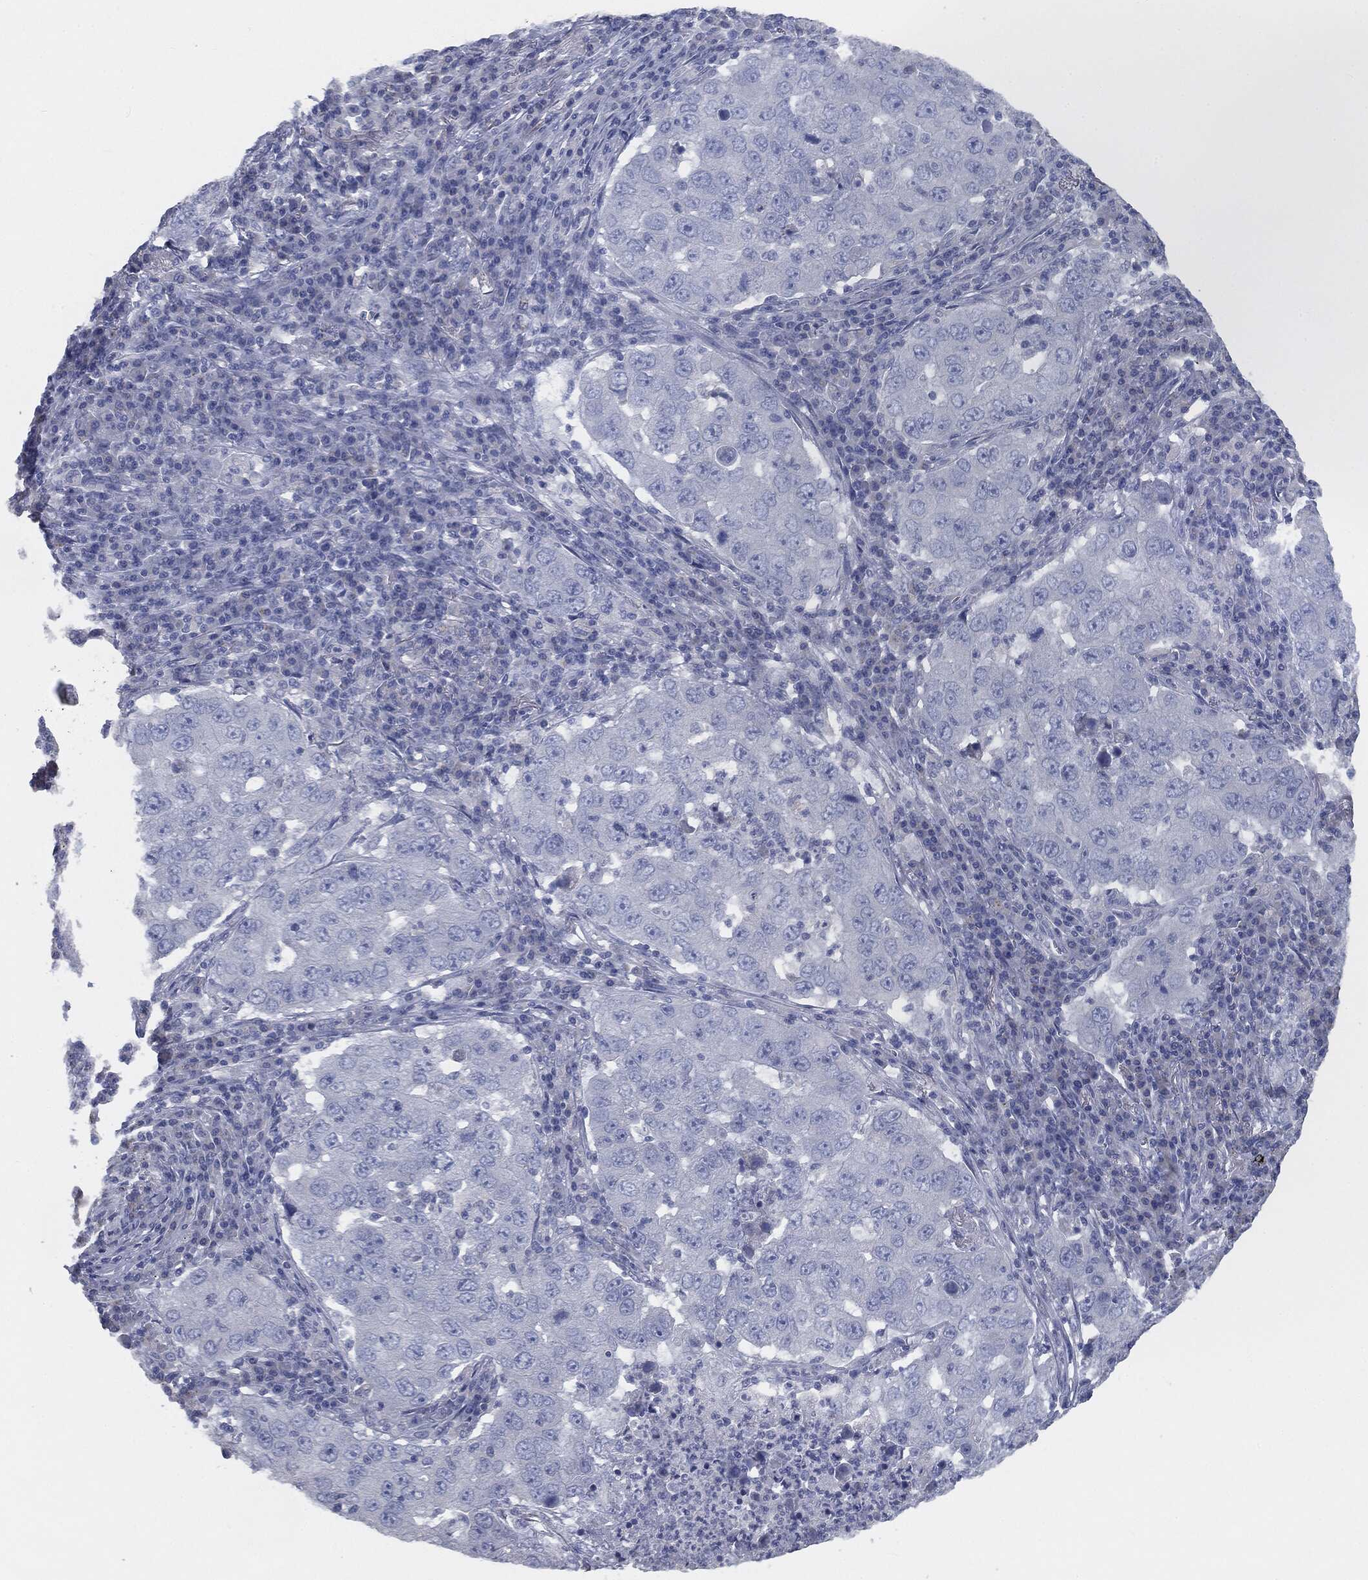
{"staining": {"intensity": "negative", "quantity": "none", "location": "none"}, "tissue": "lung cancer", "cell_type": "Tumor cells", "image_type": "cancer", "snomed": [{"axis": "morphology", "description": "Adenocarcinoma, NOS"}, {"axis": "topography", "description": "Lung"}], "caption": "Tumor cells show no significant protein expression in adenocarcinoma (lung).", "gene": "CAV3", "patient": {"sex": "male", "age": 73}}